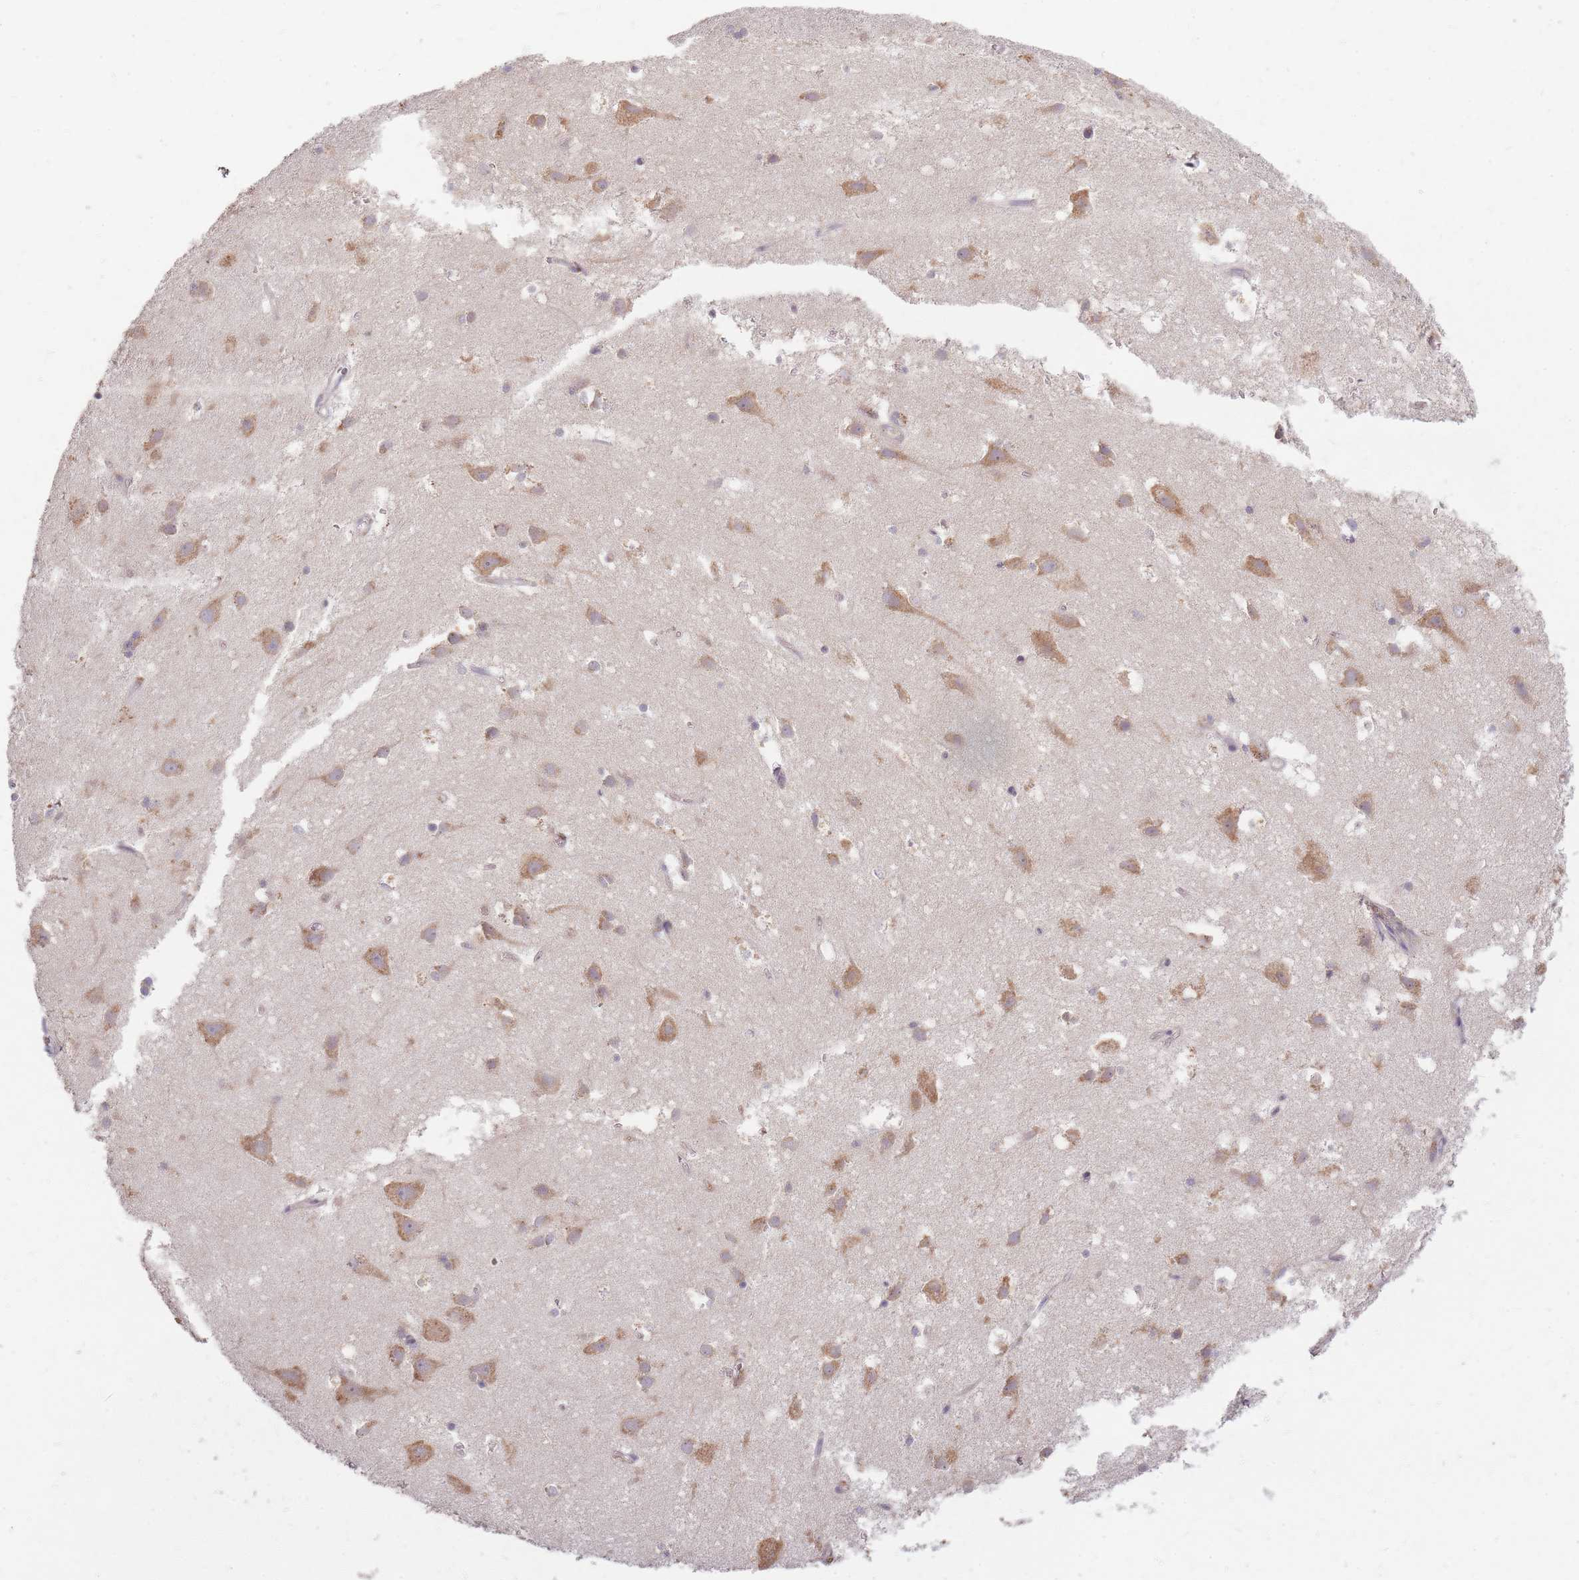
{"staining": {"intensity": "negative", "quantity": "none", "location": "none"}, "tissue": "cerebral cortex", "cell_type": "Endothelial cells", "image_type": "normal", "snomed": [{"axis": "morphology", "description": "Normal tissue, NOS"}, {"axis": "topography", "description": "Cerebral cortex"}], "caption": "An image of human cerebral cortex is negative for staining in endothelial cells.", "gene": "SMIM14", "patient": {"sex": "male", "age": 54}}